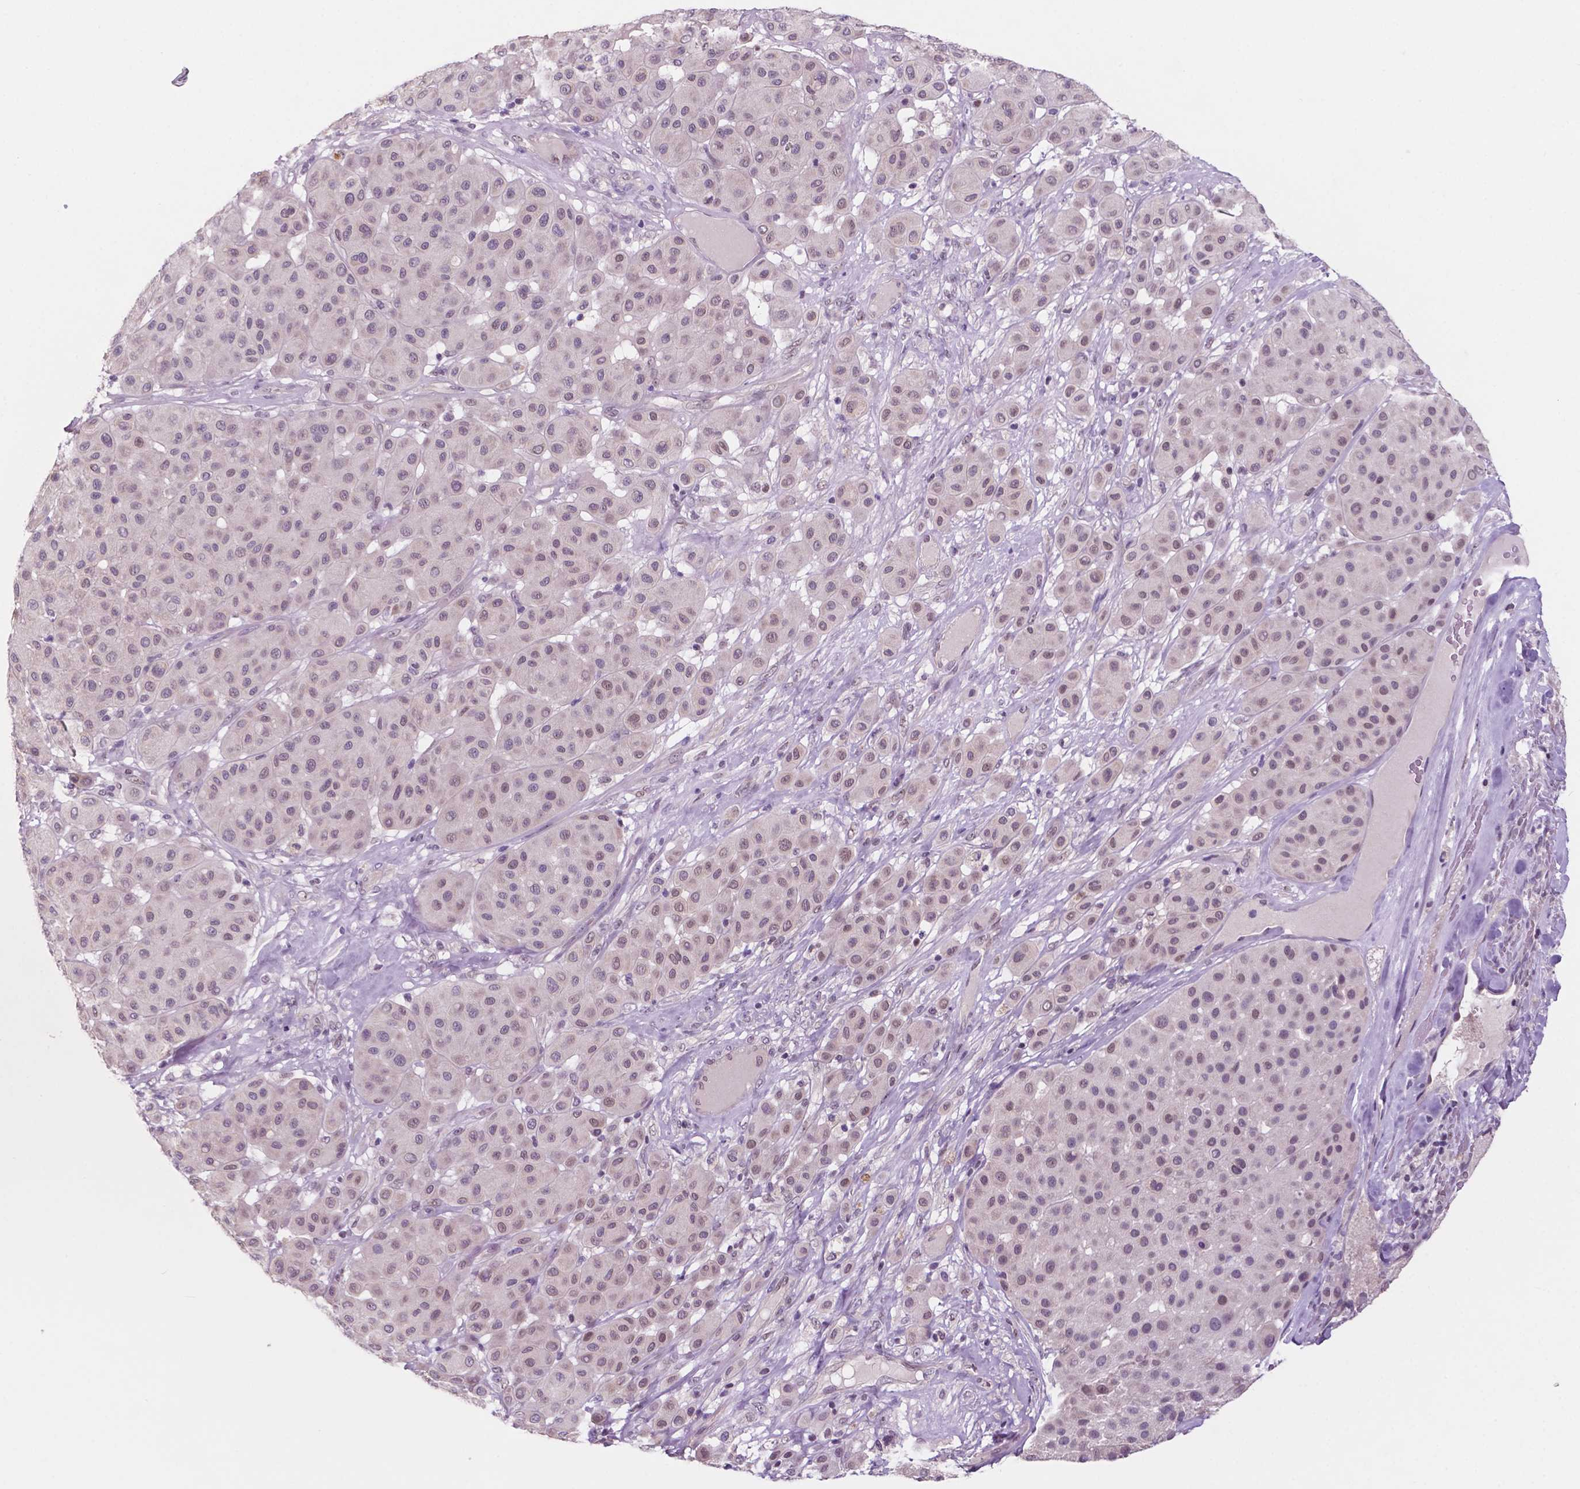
{"staining": {"intensity": "negative", "quantity": "none", "location": "none"}, "tissue": "melanoma", "cell_type": "Tumor cells", "image_type": "cancer", "snomed": [{"axis": "morphology", "description": "Malignant melanoma, Metastatic site"}, {"axis": "topography", "description": "Smooth muscle"}], "caption": "Melanoma was stained to show a protein in brown. There is no significant expression in tumor cells.", "gene": "FAM50B", "patient": {"sex": "male", "age": 41}}